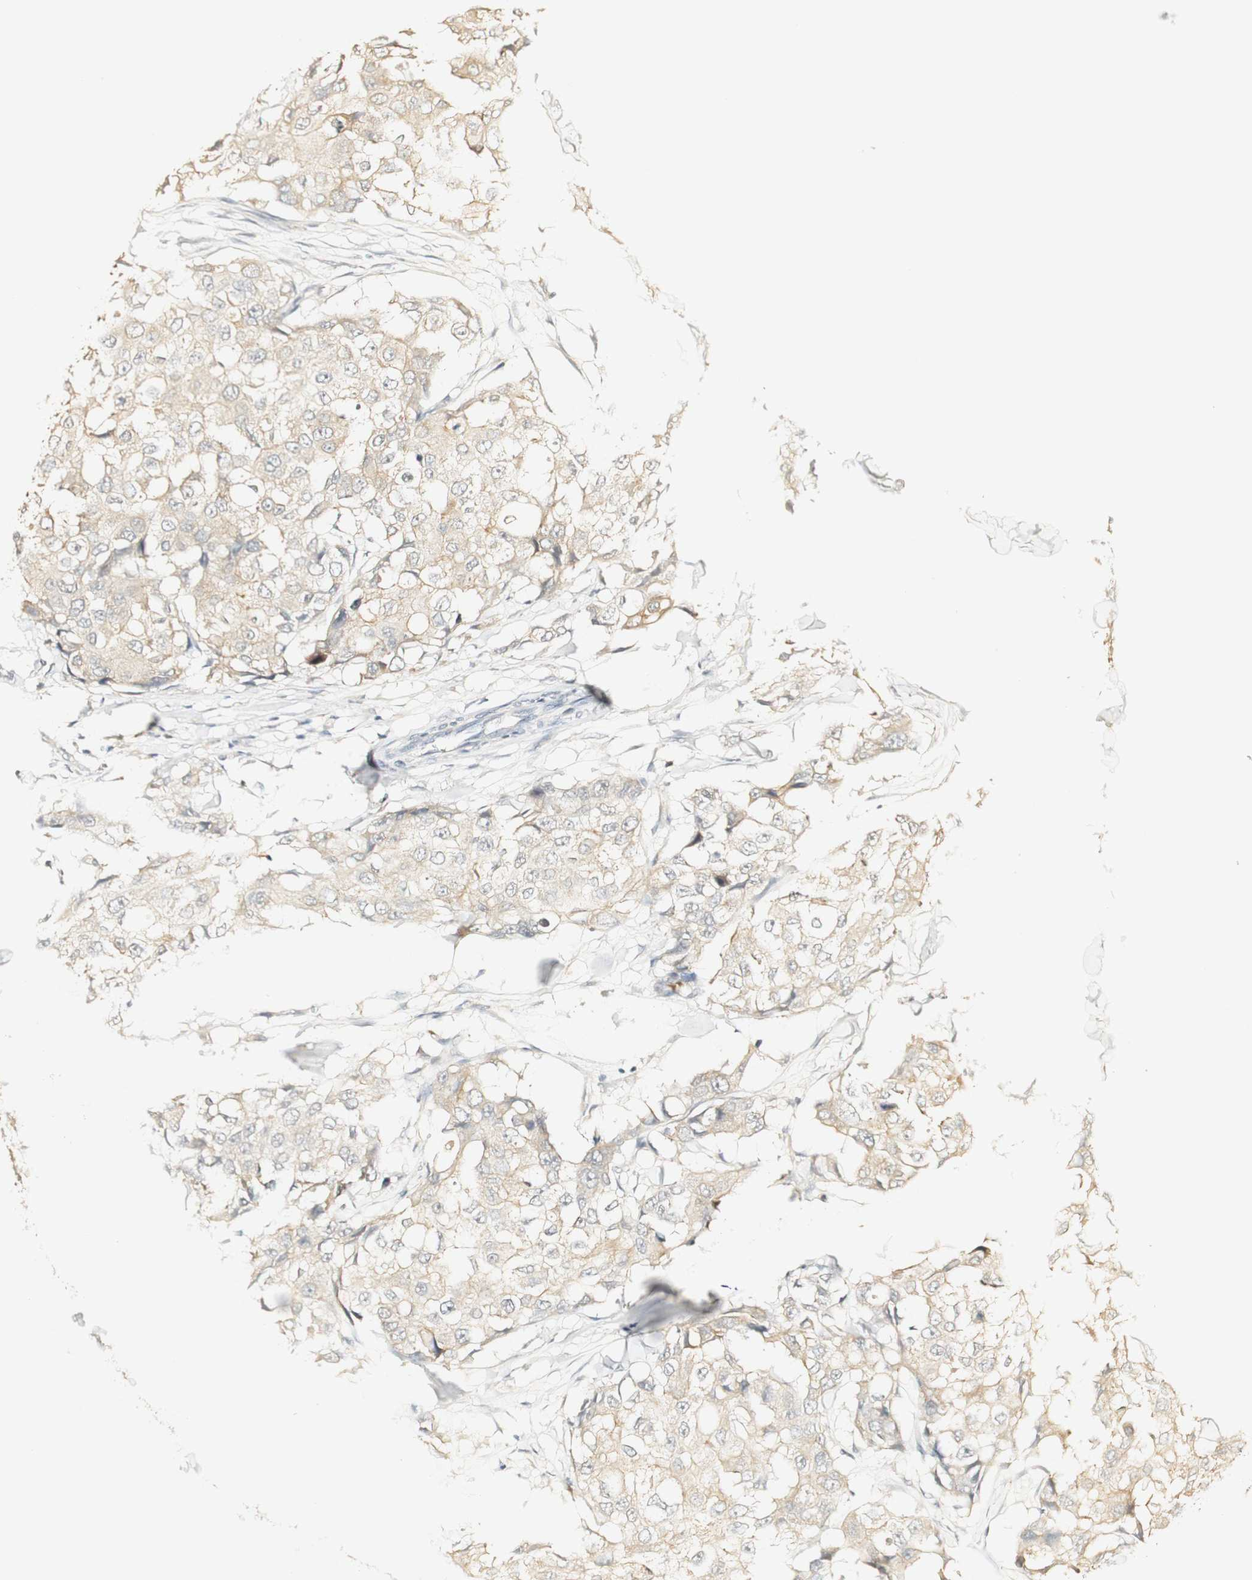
{"staining": {"intensity": "weak", "quantity": ">75%", "location": "cytoplasmic/membranous"}, "tissue": "breast cancer", "cell_type": "Tumor cells", "image_type": "cancer", "snomed": [{"axis": "morphology", "description": "Duct carcinoma"}, {"axis": "topography", "description": "Breast"}], "caption": "IHC (DAB) staining of breast invasive ductal carcinoma shows weak cytoplasmic/membranous protein positivity in about >75% of tumor cells. Nuclei are stained in blue.", "gene": "SYT7", "patient": {"sex": "female", "age": 27}}